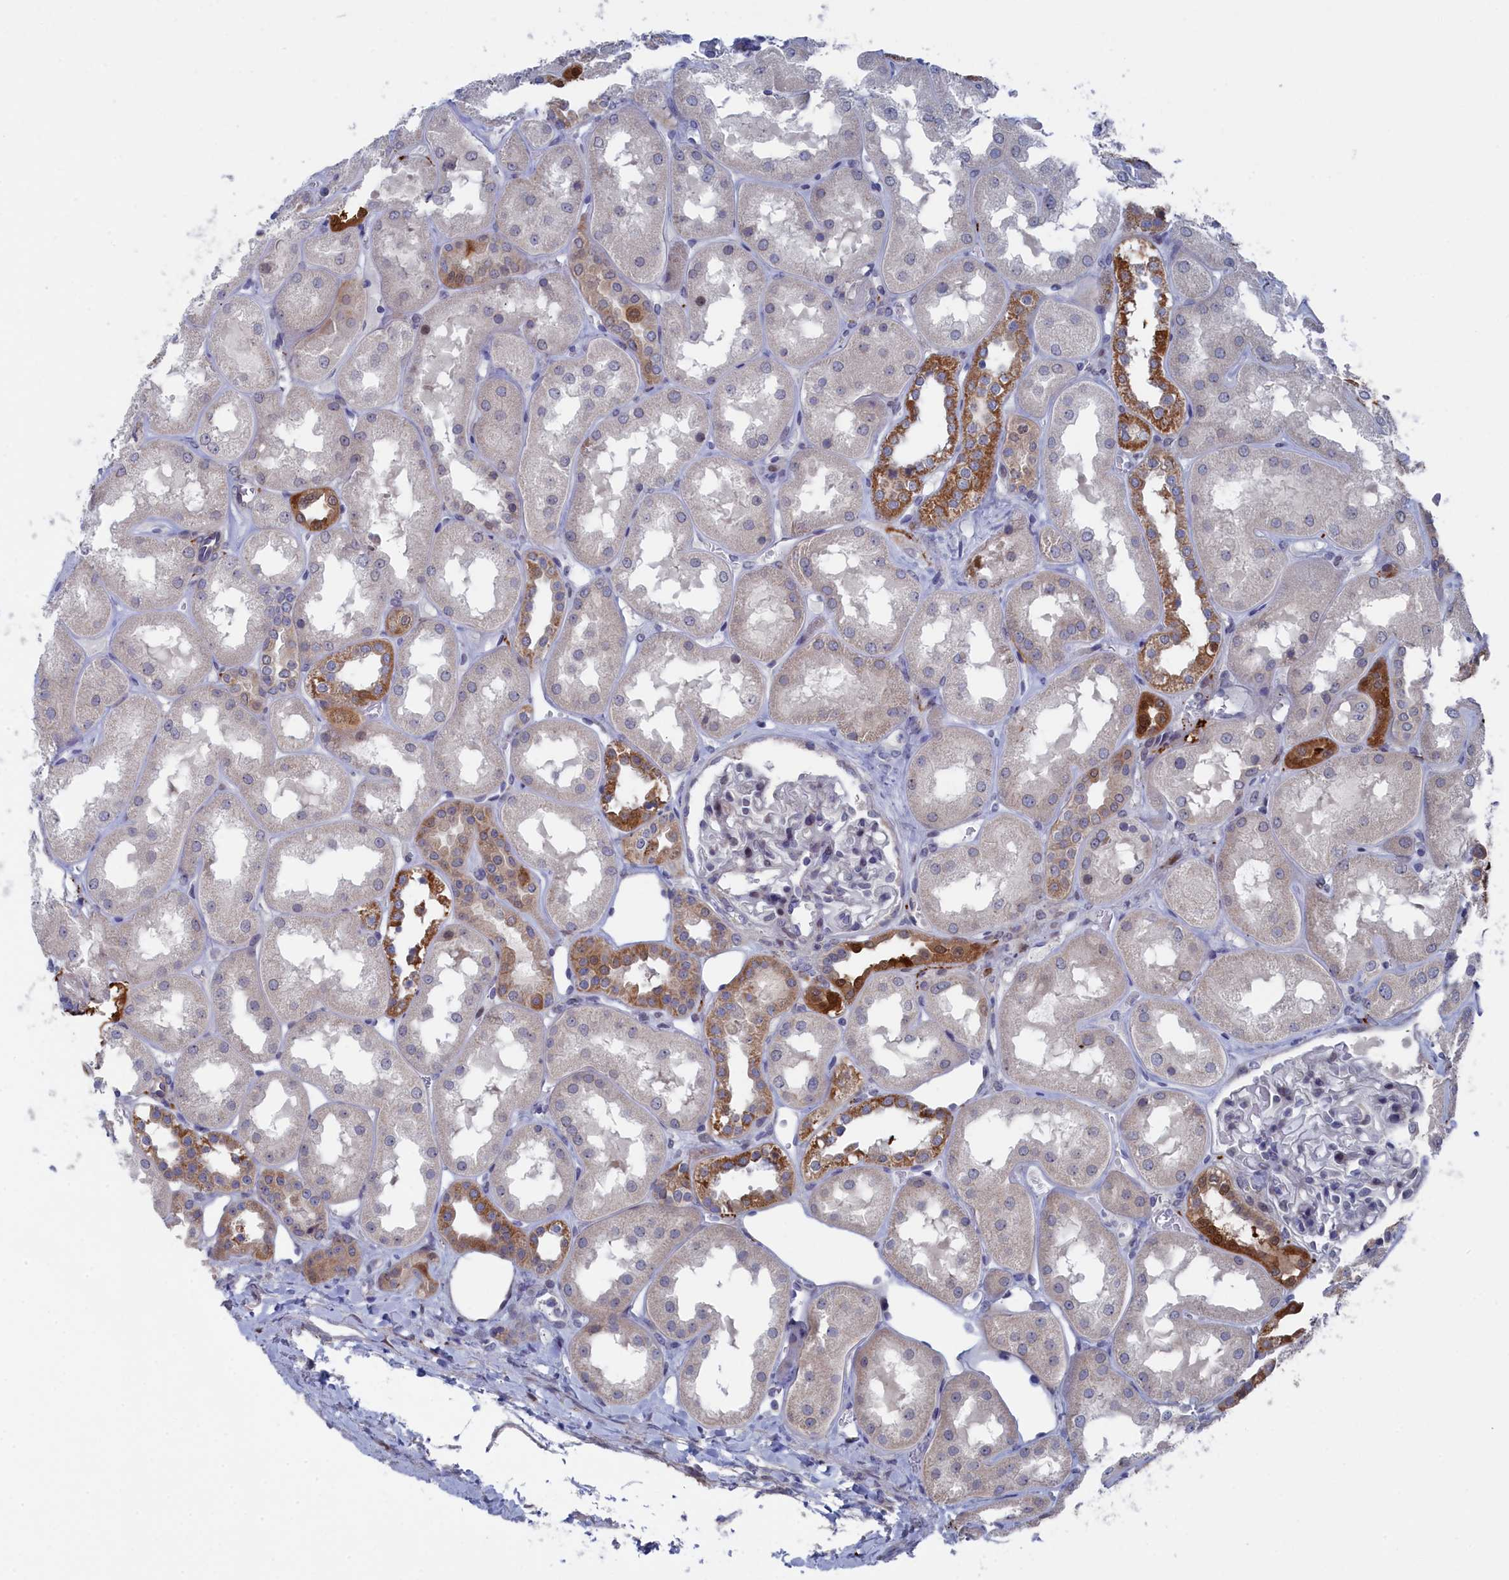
{"staining": {"intensity": "negative", "quantity": "none", "location": "none"}, "tissue": "kidney", "cell_type": "Cells in glomeruli", "image_type": "normal", "snomed": [{"axis": "morphology", "description": "Normal tissue, NOS"}, {"axis": "topography", "description": "Kidney"}], "caption": "Immunohistochemical staining of unremarkable human kidney shows no significant positivity in cells in glomeruli. (DAB immunohistochemistry with hematoxylin counter stain).", "gene": "TMEM161A", "patient": {"sex": "male", "age": 70}}